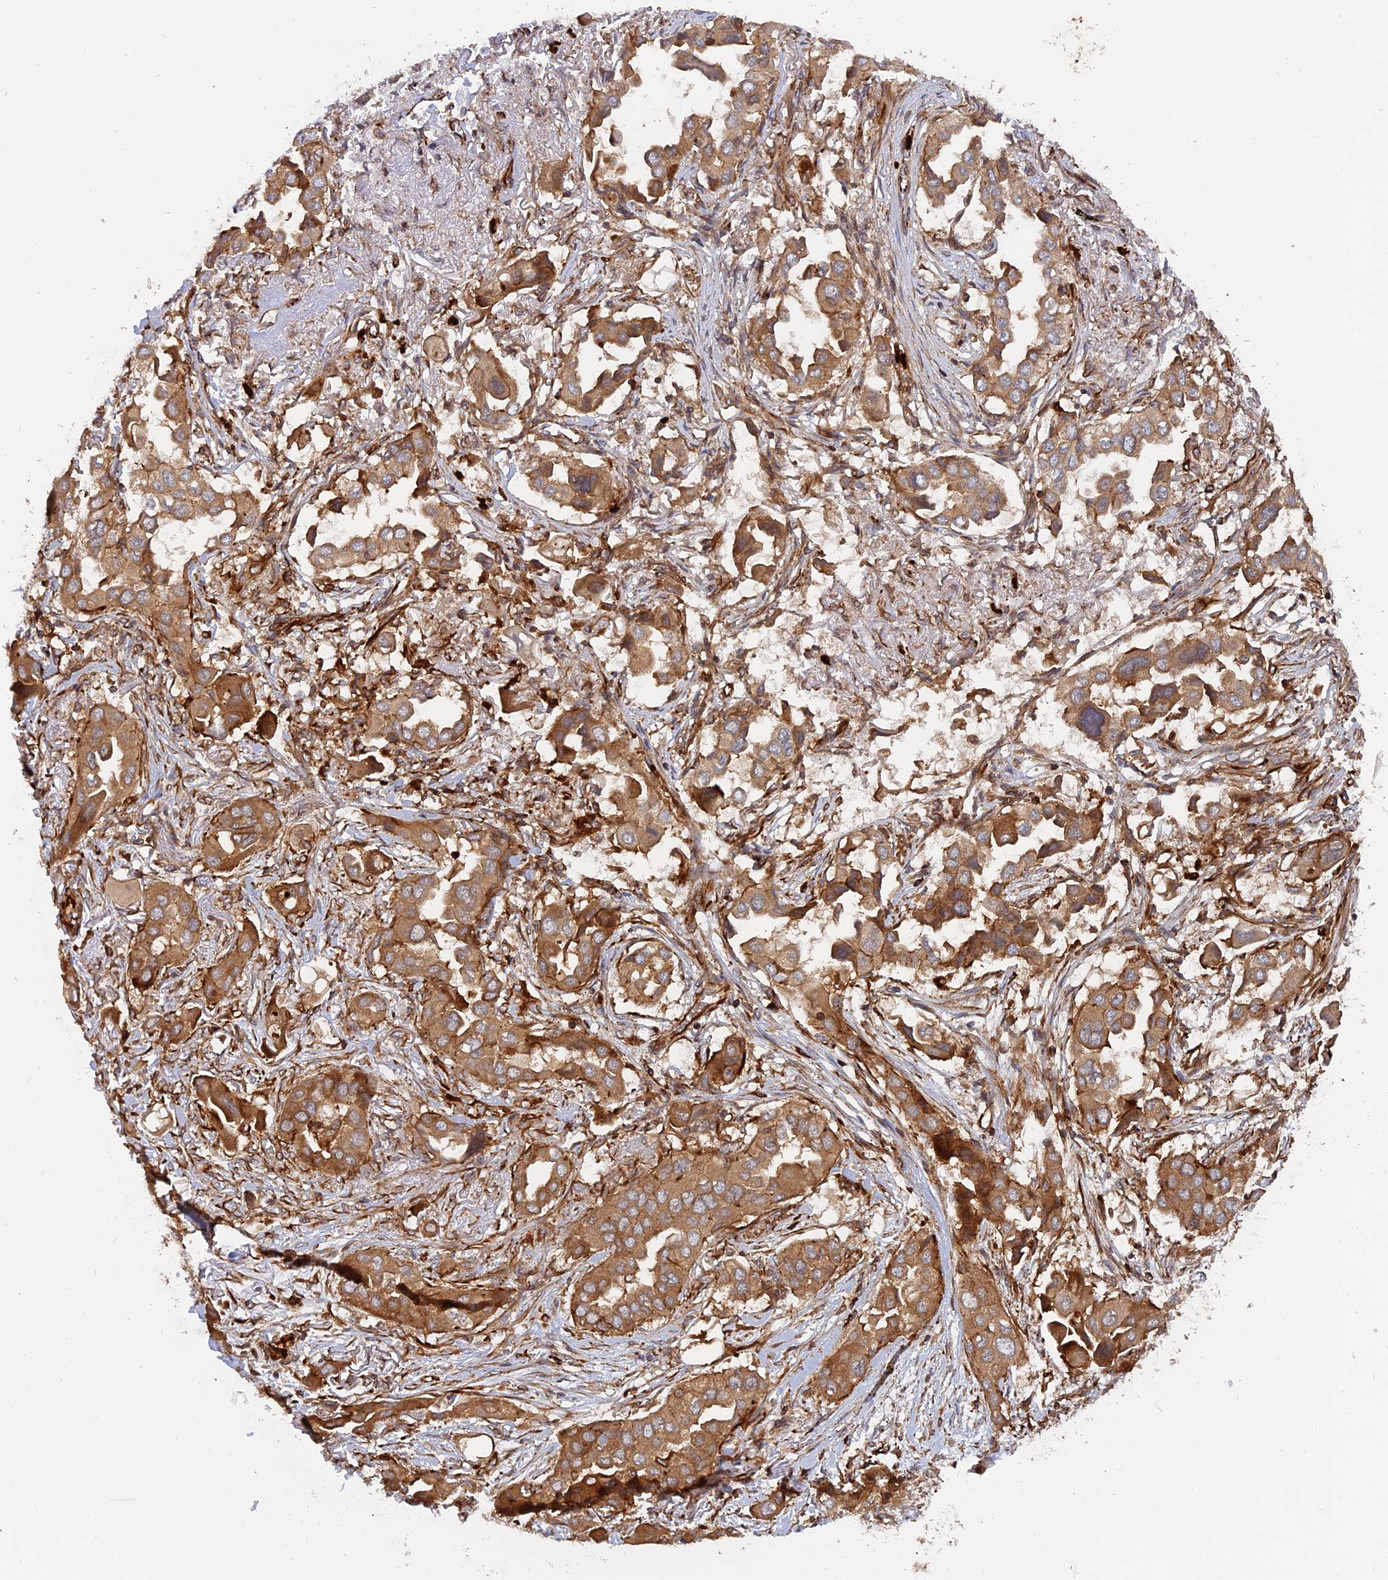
{"staining": {"intensity": "moderate", "quantity": ">75%", "location": "cytoplasmic/membranous"}, "tissue": "lung cancer", "cell_type": "Tumor cells", "image_type": "cancer", "snomed": [{"axis": "morphology", "description": "Adenocarcinoma, NOS"}, {"axis": "topography", "description": "Lung"}], "caption": "High-magnification brightfield microscopy of lung cancer (adenocarcinoma) stained with DAB (brown) and counterstained with hematoxylin (blue). tumor cells exhibit moderate cytoplasmic/membranous positivity is present in approximately>75% of cells.", "gene": "PHLDB3", "patient": {"sex": "female", "age": 76}}